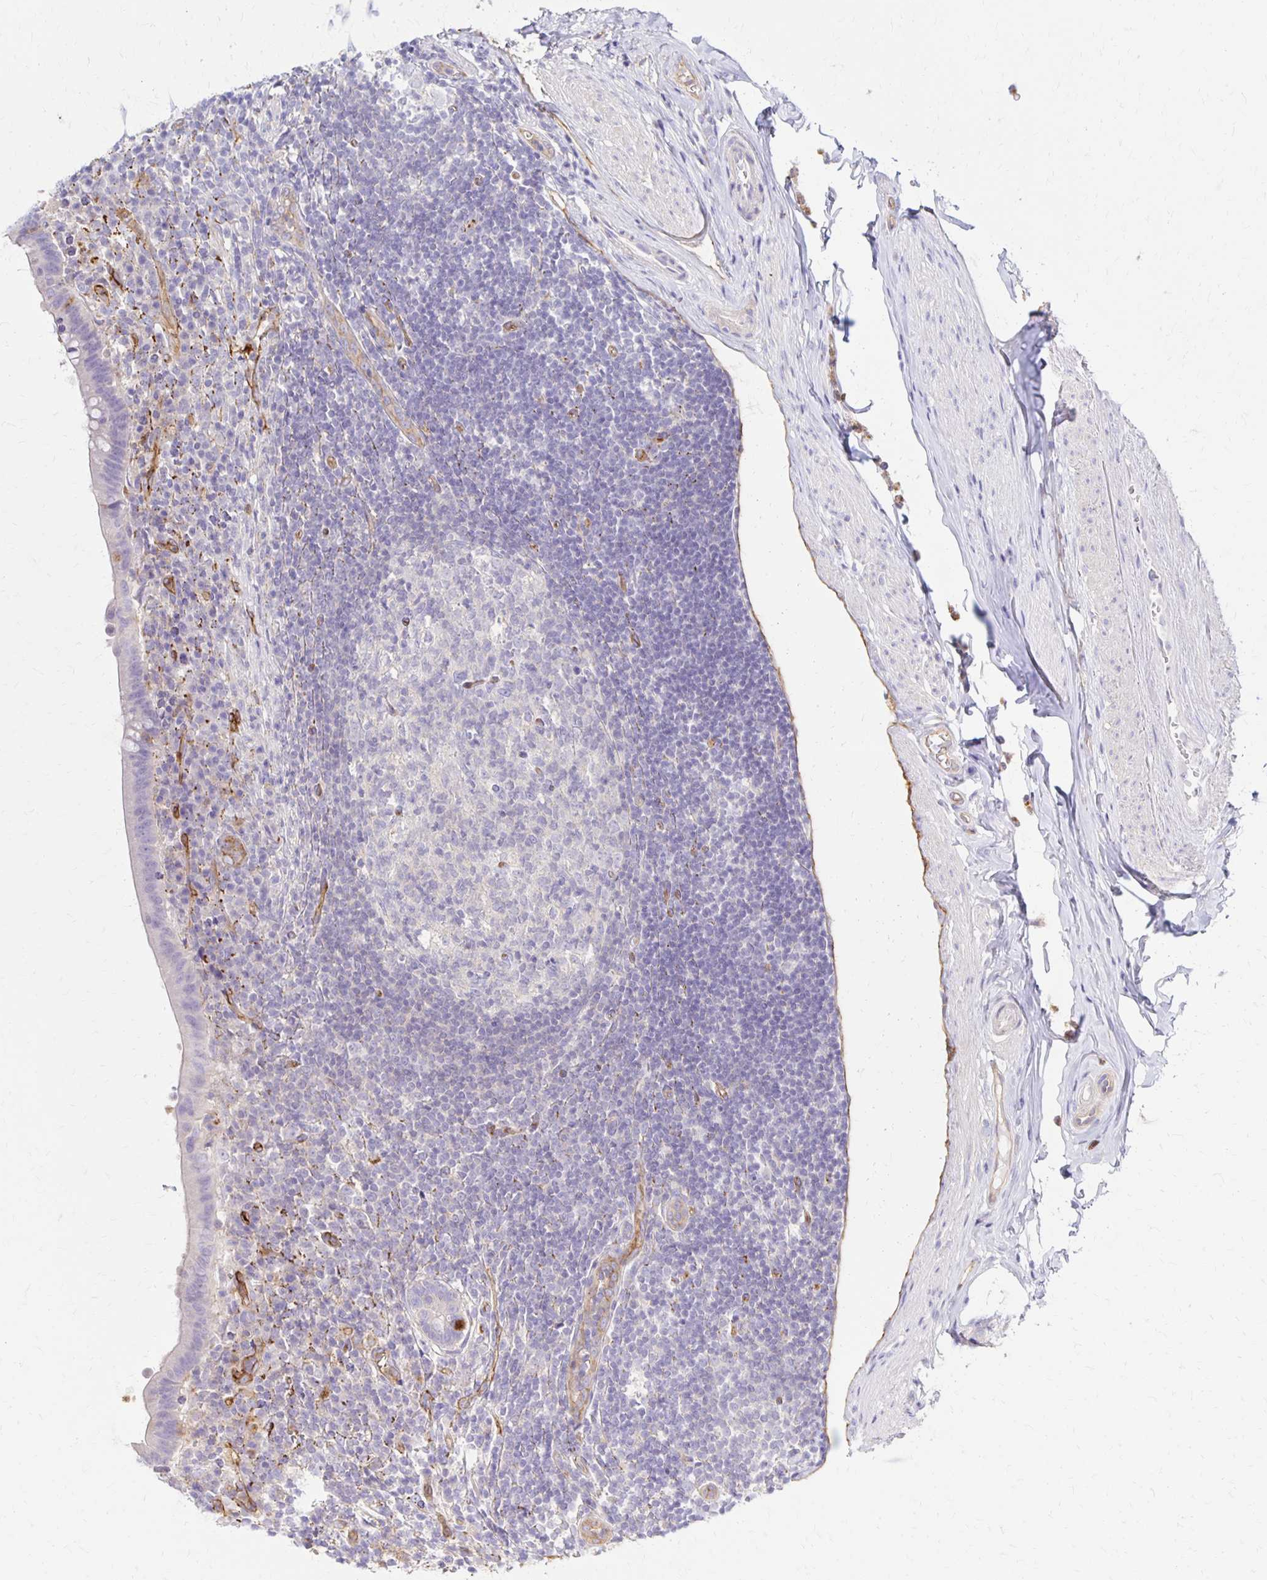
{"staining": {"intensity": "moderate", "quantity": "<25%", "location": "cytoplasmic/membranous"}, "tissue": "appendix", "cell_type": "Glandular cells", "image_type": "normal", "snomed": [{"axis": "morphology", "description": "Normal tissue, NOS"}, {"axis": "topography", "description": "Appendix"}], "caption": "Immunohistochemistry (IHC) photomicrograph of benign appendix: human appendix stained using IHC shows low levels of moderate protein expression localized specifically in the cytoplasmic/membranous of glandular cells, appearing as a cytoplasmic/membranous brown color.", "gene": "TTYH1", "patient": {"sex": "female", "age": 56}}